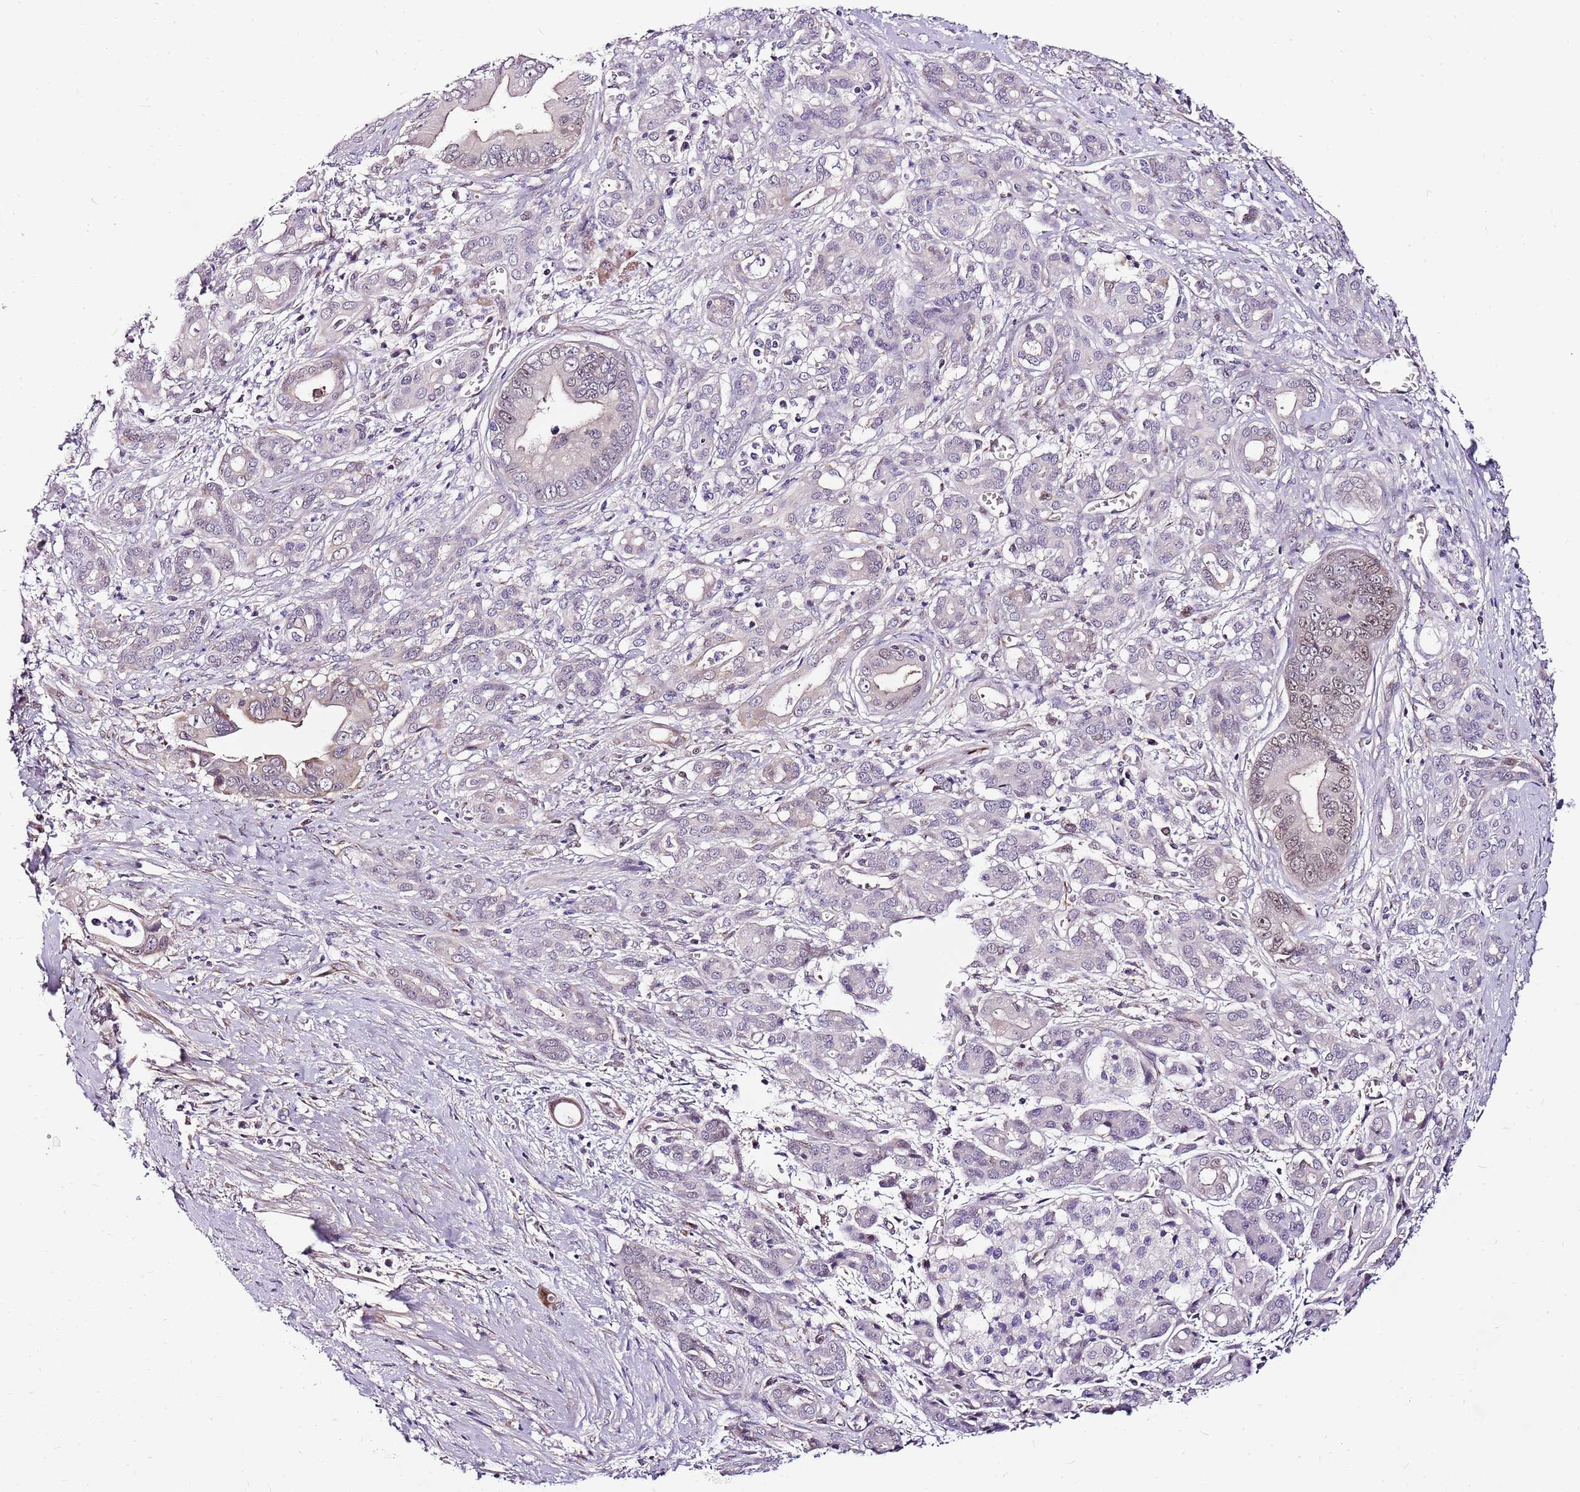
{"staining": {"intensity": "weak", "quantity": "<25%", "location": "cytoplasmic/membranous"}, "tissue": "pancreatic cancer", "cell_type": "Tumor cells", "image_type": "cancer", "snomed": [{"axis": "morphology", "description": "Adenocarcinoma, NOS"}, {"axis": "topography", "description": "Pancreas"}], "caption": "Pancreatic cancer (adenocarcinoma) was stained to show a protein in brown. There is no significant expression in tumor cells. The staining was performed using DAB to visualize the protein expression in brown, while the nuclei were stained in blue with hematoxylin (Magnification: 20x).", "gene": "POLE3", "patient": {"sex": "male", "age": 59}}